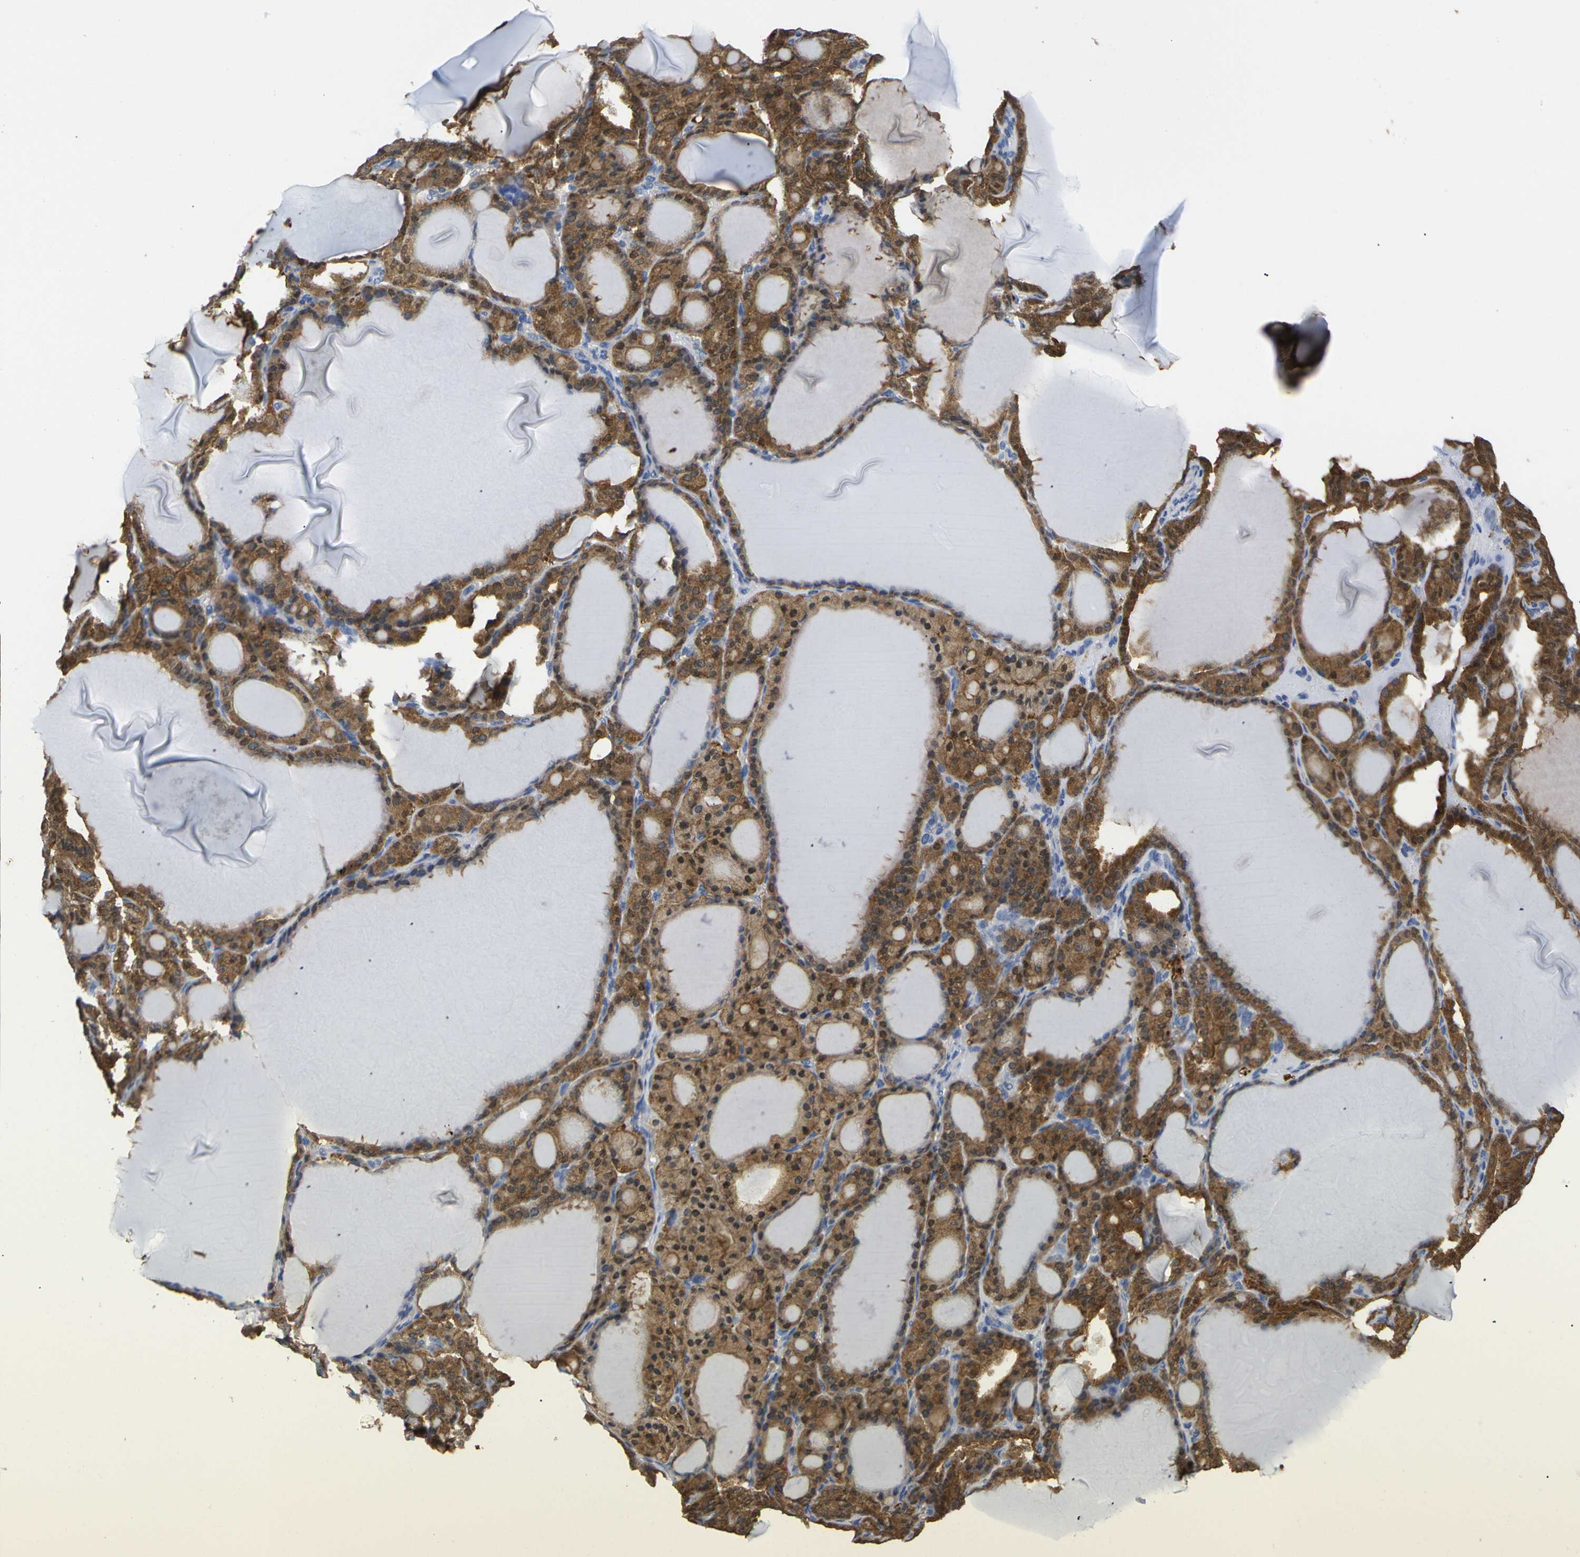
{"staining": {"intensity": "strong", "quantity": ">75%", "location": "cytoplasmic/membranous"}, "tissue": "thyroid gland", "cell_type": "Glandular cells", "image_type": "normal", "snomed": [{"axis": "morphology", "description": "Normal tissue, NOS"}, {"axis": "topography", "description": "Thyroid gland"}], "caption": "Normal thyroid gland demonstrates strong cytoplasmic/membranous expression in approximately >75% of glandular cells.", "gene": "PEBP1", "patient": {"sex": "female", "age": 28}}